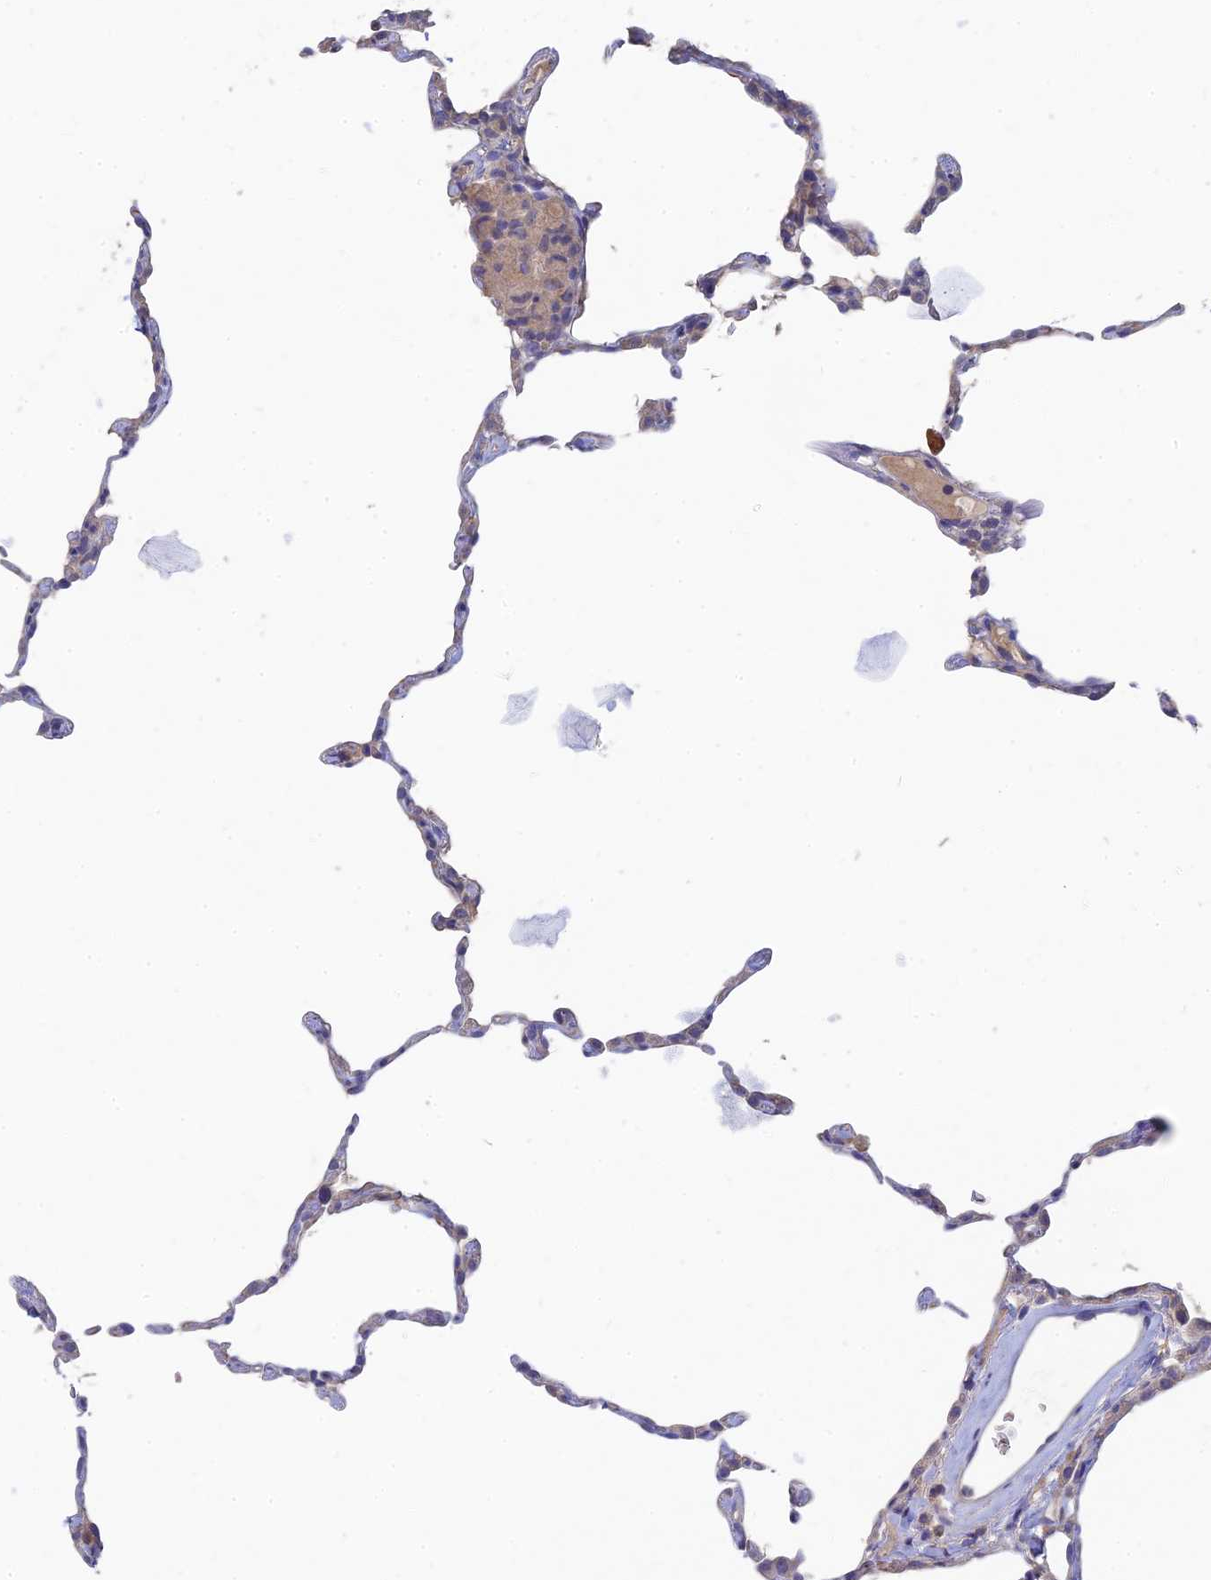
{"staining": {"intensity": "negative", "quantity": "none", "location": "none"}, "tissue": "lung", "cell_type": "Alveolar cells", "image_type": "normal", "snomed": [{"axis": "morphology", "description": "Normal tissue, NOS"}, {"axis": "topography", "description": "Lung"}], "caption": "DAB (3,3'-diaminobenzidine) immunohistochemical staining of benign human lung displays no significant expression in alveolar cells.", "gene": "ARRDC1", "patient": {"sex": "female", "age": 57}}